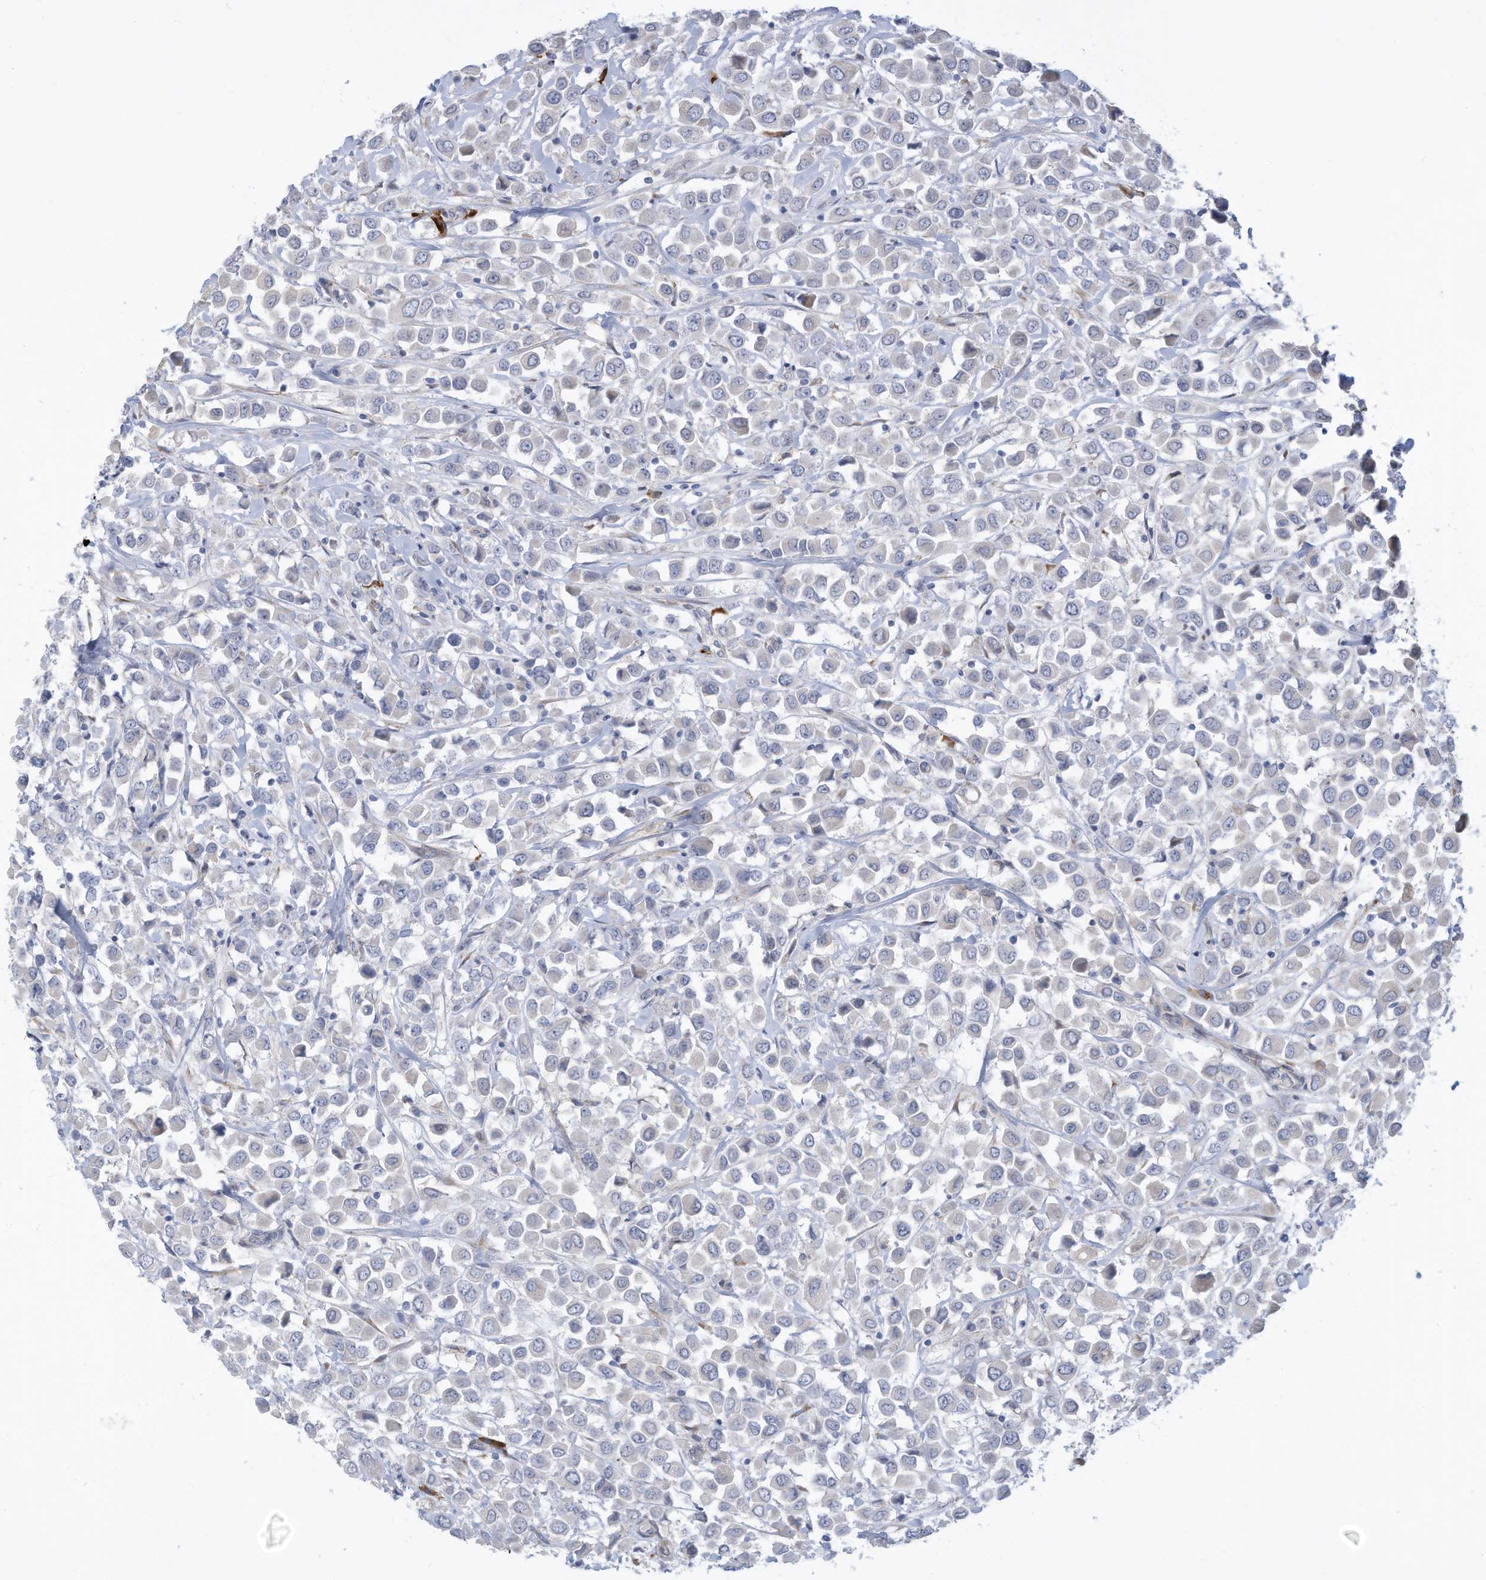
{"staining": {"intensity": "negative", "quantity": "none", "location": "none"}, "tissue": "breast cancer", "cell_type": "Tumor cells", "image_type": "cancer", "snomed": [{"axis": "morphology", "description": "Duct carcinoma"}, {"axis": "topography", "description": "Breast"}], "caption": "Immunohistochemistry (IHC) of breast infiltrating ductal carcinoma displays no expression in tumor cells.", "gene": "ZNF292", "patient": {"sex": "female", "age": 61}}